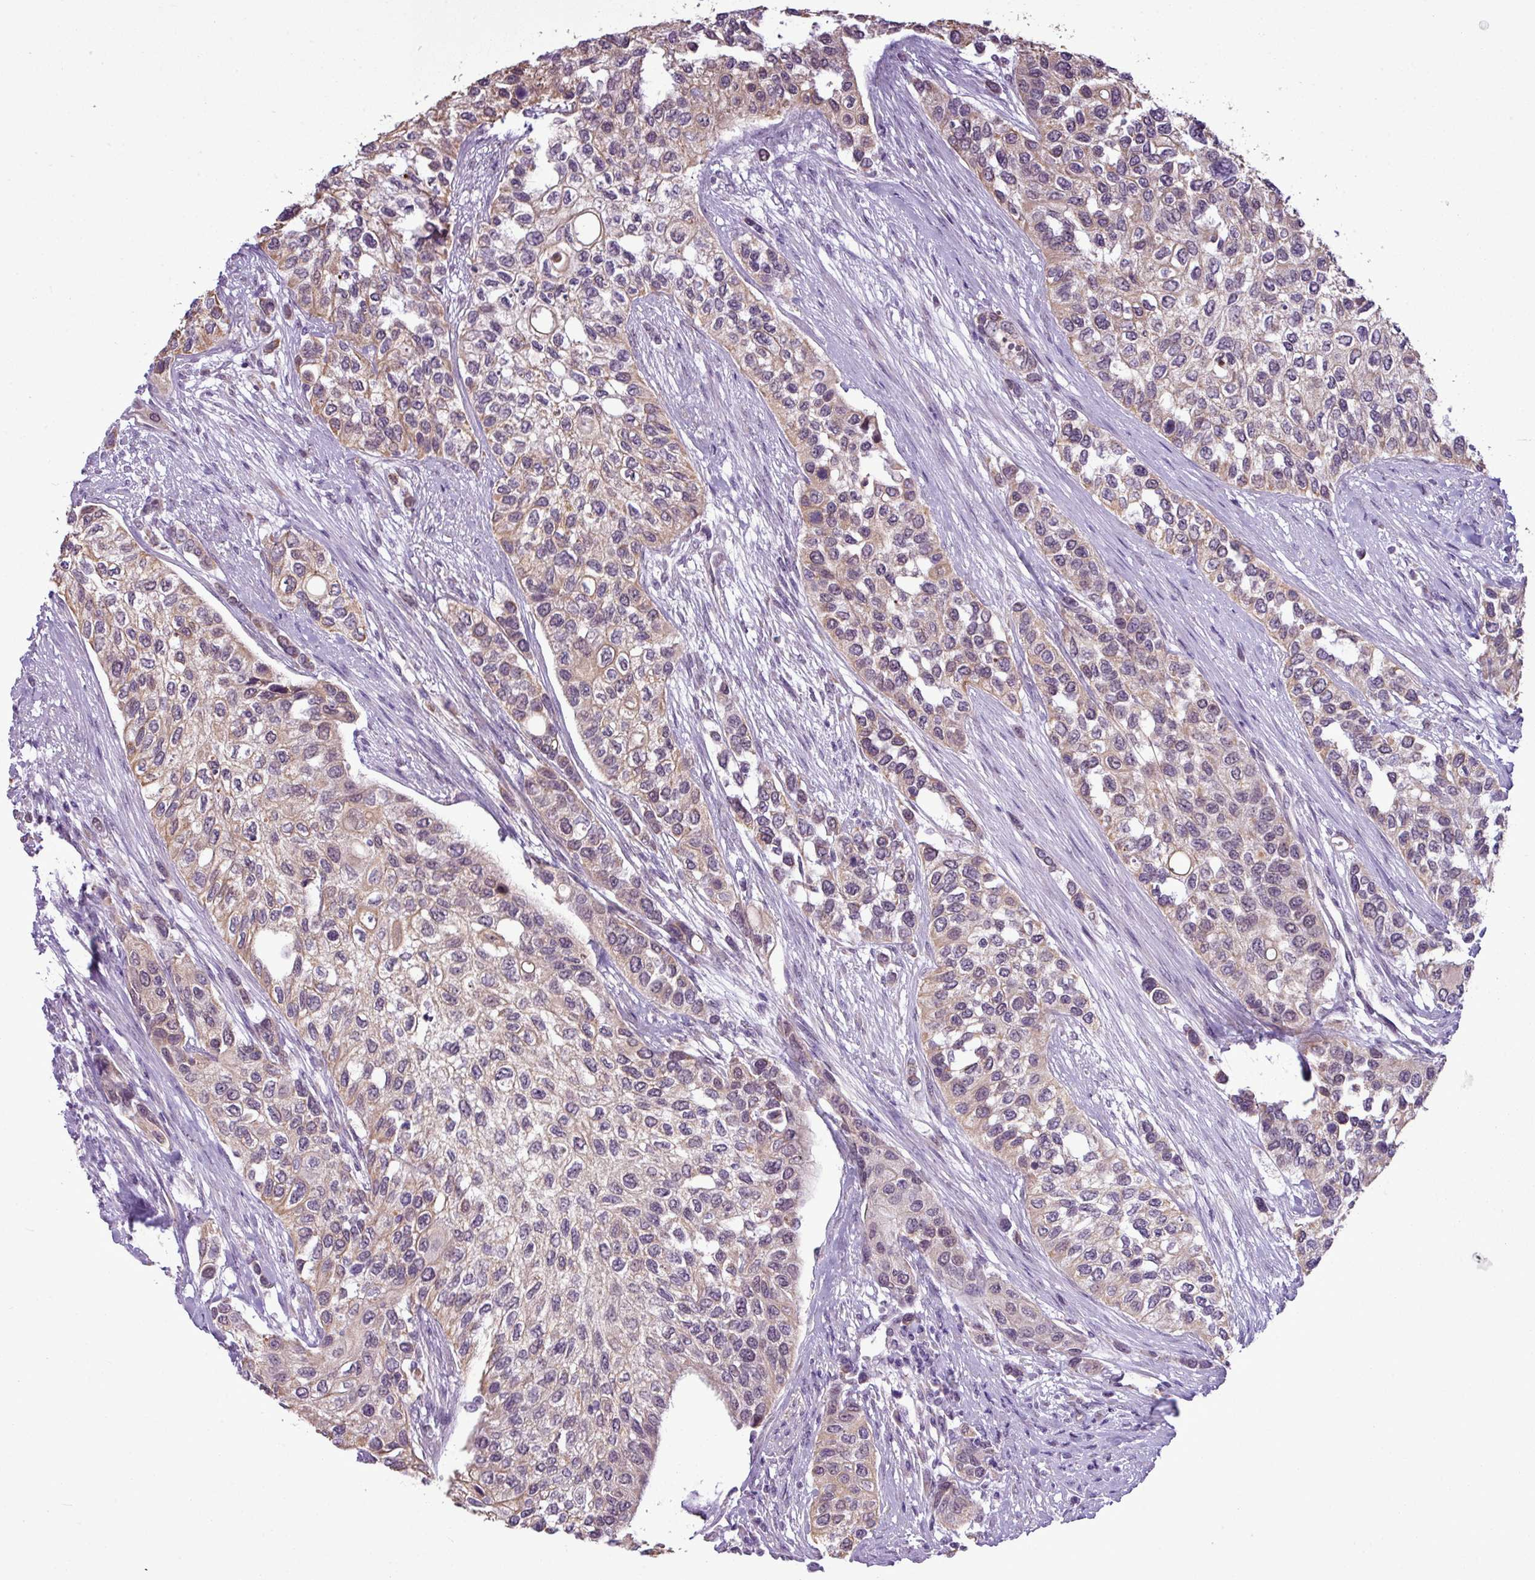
{"staining": {"intensity": "moderate", "quantity": "25%-75%", "location": "cytoplasmic/membranous,nuclear"}, "tissue": "urothelial cancer", "cell_type": "Tumor cells", "image_type": "cancer", "snomed": [{"axis": "morphology", "description": "Normal tissue, NOS"}, {"axis": "morphology", "description": "Urothelial carcinoma, High grade"}, {"axis": "topography", "description": "Vascular tissue"}, {"axis": "topography", "description": "Urinary bladder"}], "caption": "DAB (3,3'-diaminobenzidine) immunohistochemical staining of urothelial cancer reveals moderate cytoplasmic/membranous and nuclear protein staining in about 25%-75% of tumor cells. (DAB IHC, brown staining for protein, blue staining for nuclei).", "gene": "ZNF217", "patient": {"sex": "female", "age": 56}}